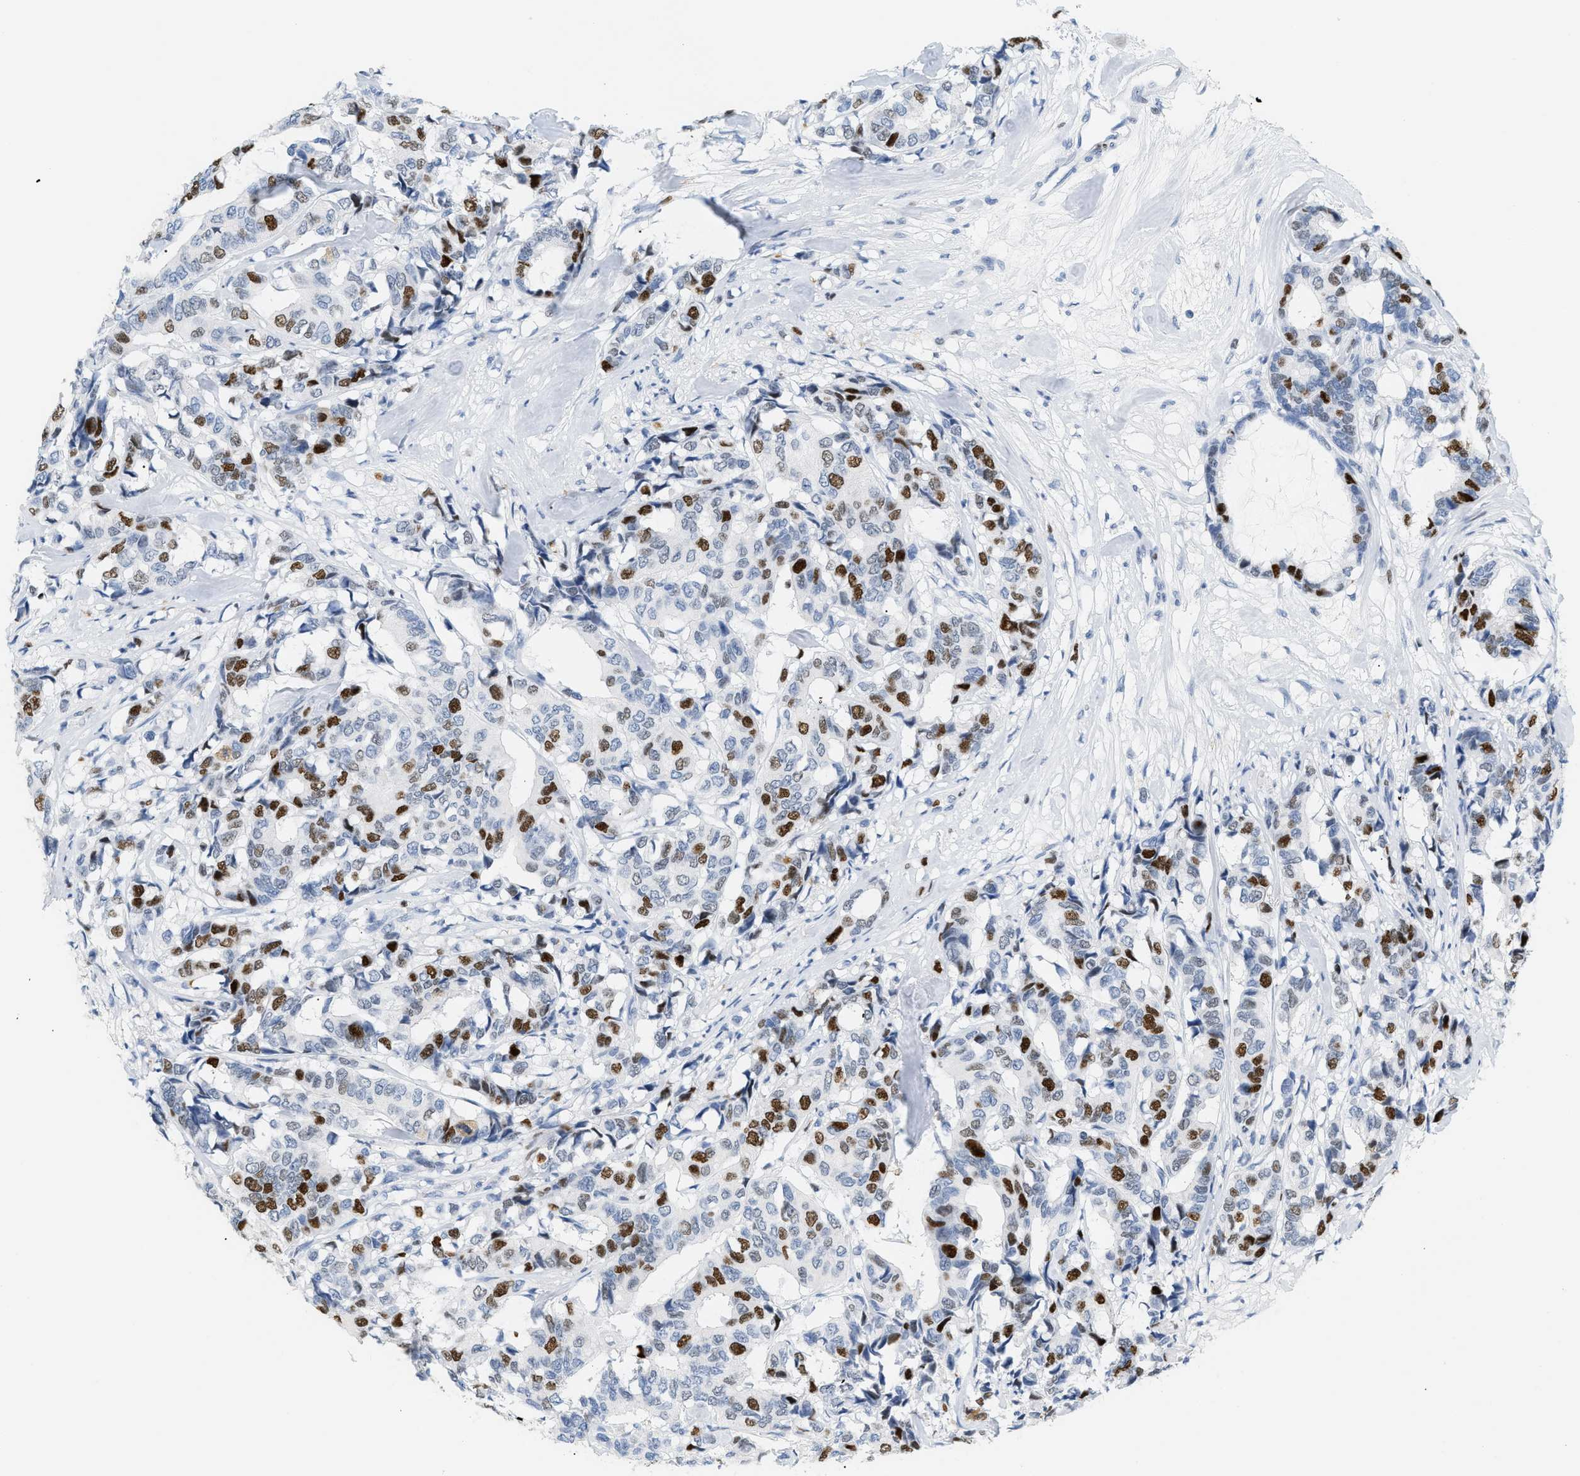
{"staining": {"intensity": "strong", "quantity": "25%-75%", "location": "nuclear"}, "tissue": "breast cancer", "cell_type": "Tumor cells", "image_type": "cancer", "snomed": [{"axis": "morphology", "description": "Duct carcinoma"}, {"axis": "topography", "description": "Breast"}], "caption": "Protein analysis of breast cancer (invasive ductal carcinoma) tissue demonstrates strong nuclear staining in about 25%-75% of tumor cells. (IHC, brightfield microscopy, high magnification).", "gene": "MCM7", "patient": {"sex": "female", "age": 87}}